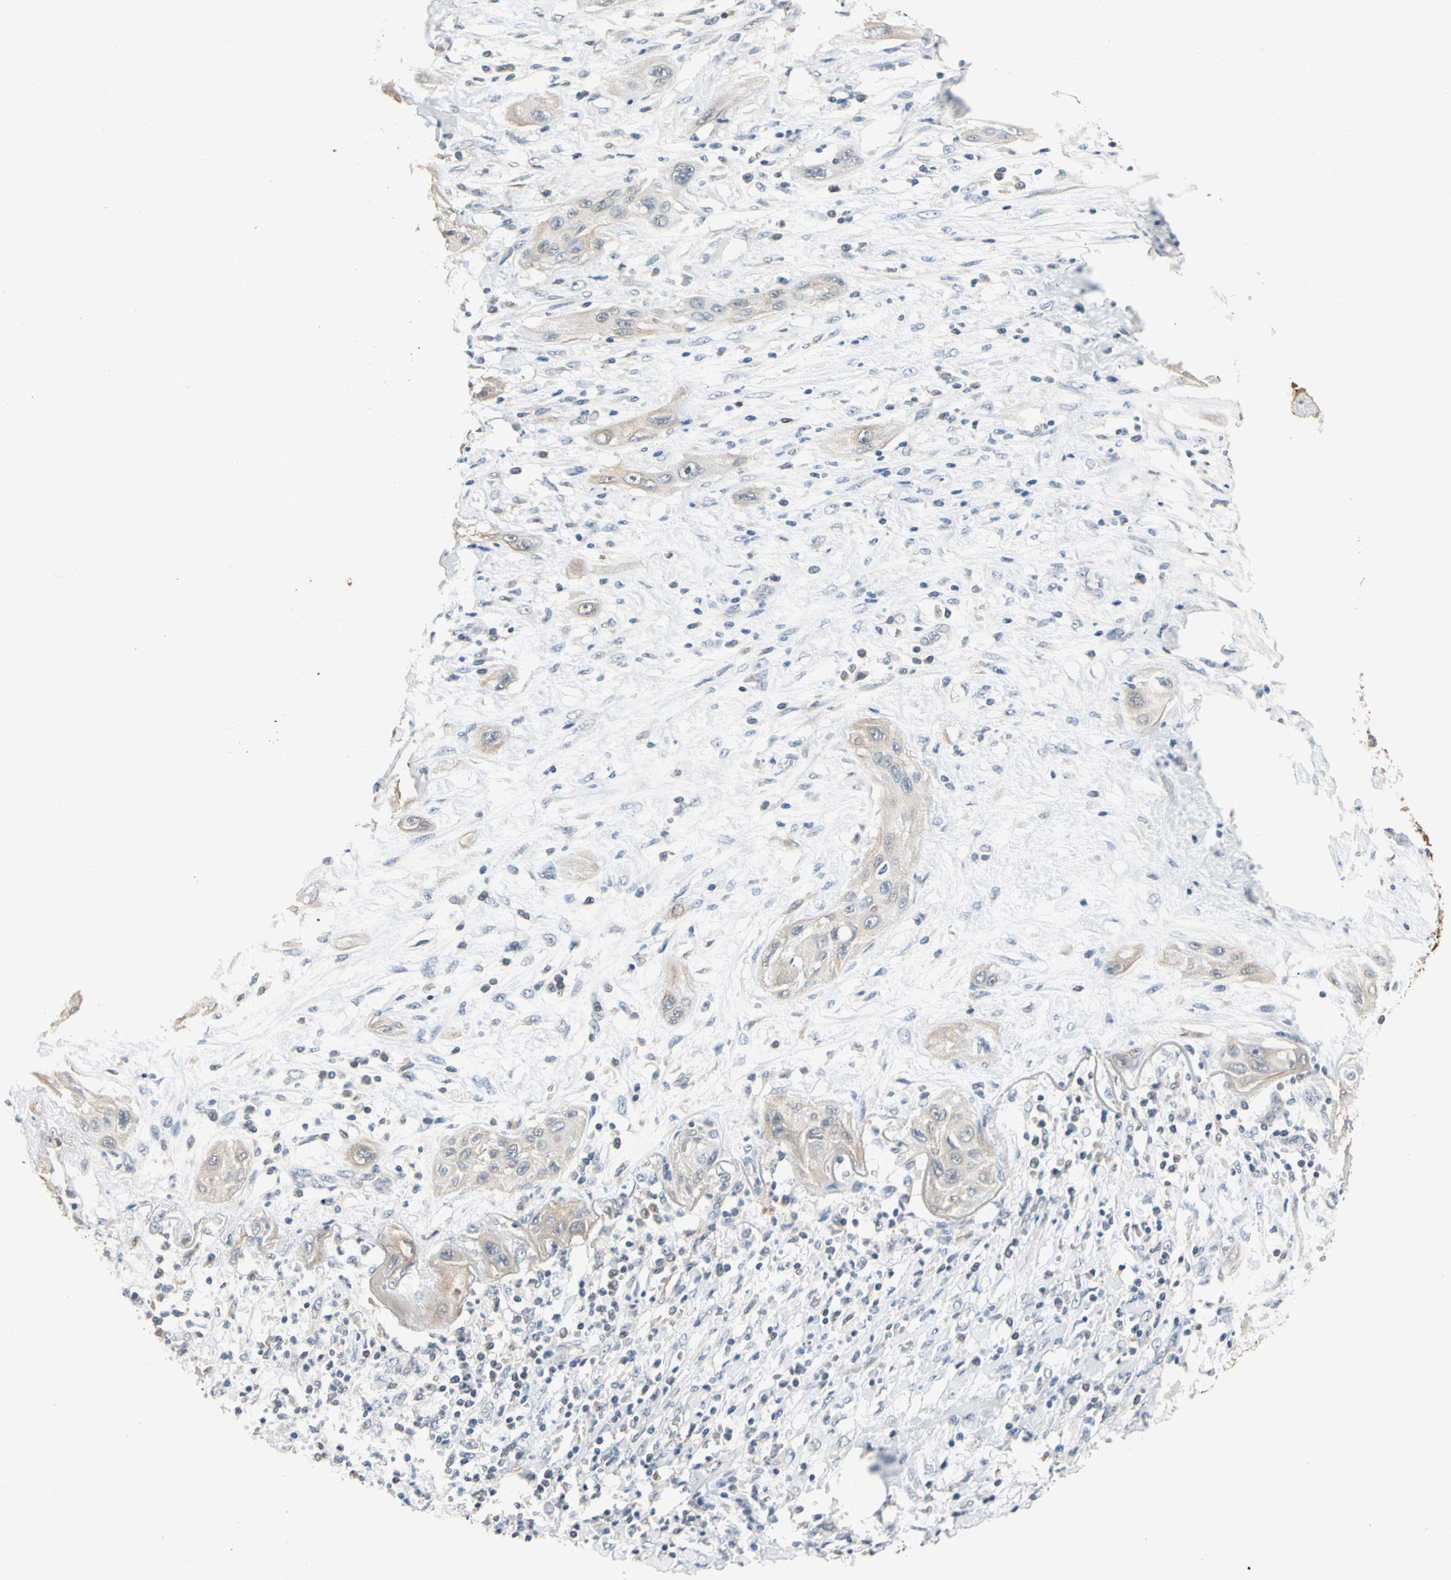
{"staining": {"intensity": "weak", "quantity": ">75%", "location": "cytoplasmic/membranous"}, "tissue": "lung cancer", "cell_type": "Tumor cells", "image_type": "cancer", "snomed": [{"axis": "morphology", "description": "Squamous cell carcinoma, NOS"}, {"axis": "topography", "description": "Lung"}], "caption": "Human squamous cell carcinoma (lung) stained for a protein (brown) shows weak cytoplasmic/membranous positive expression in about >75% of tumor cells.", "gene": "MAP3K7", "patient": {"sex": "female", "age": 47}}